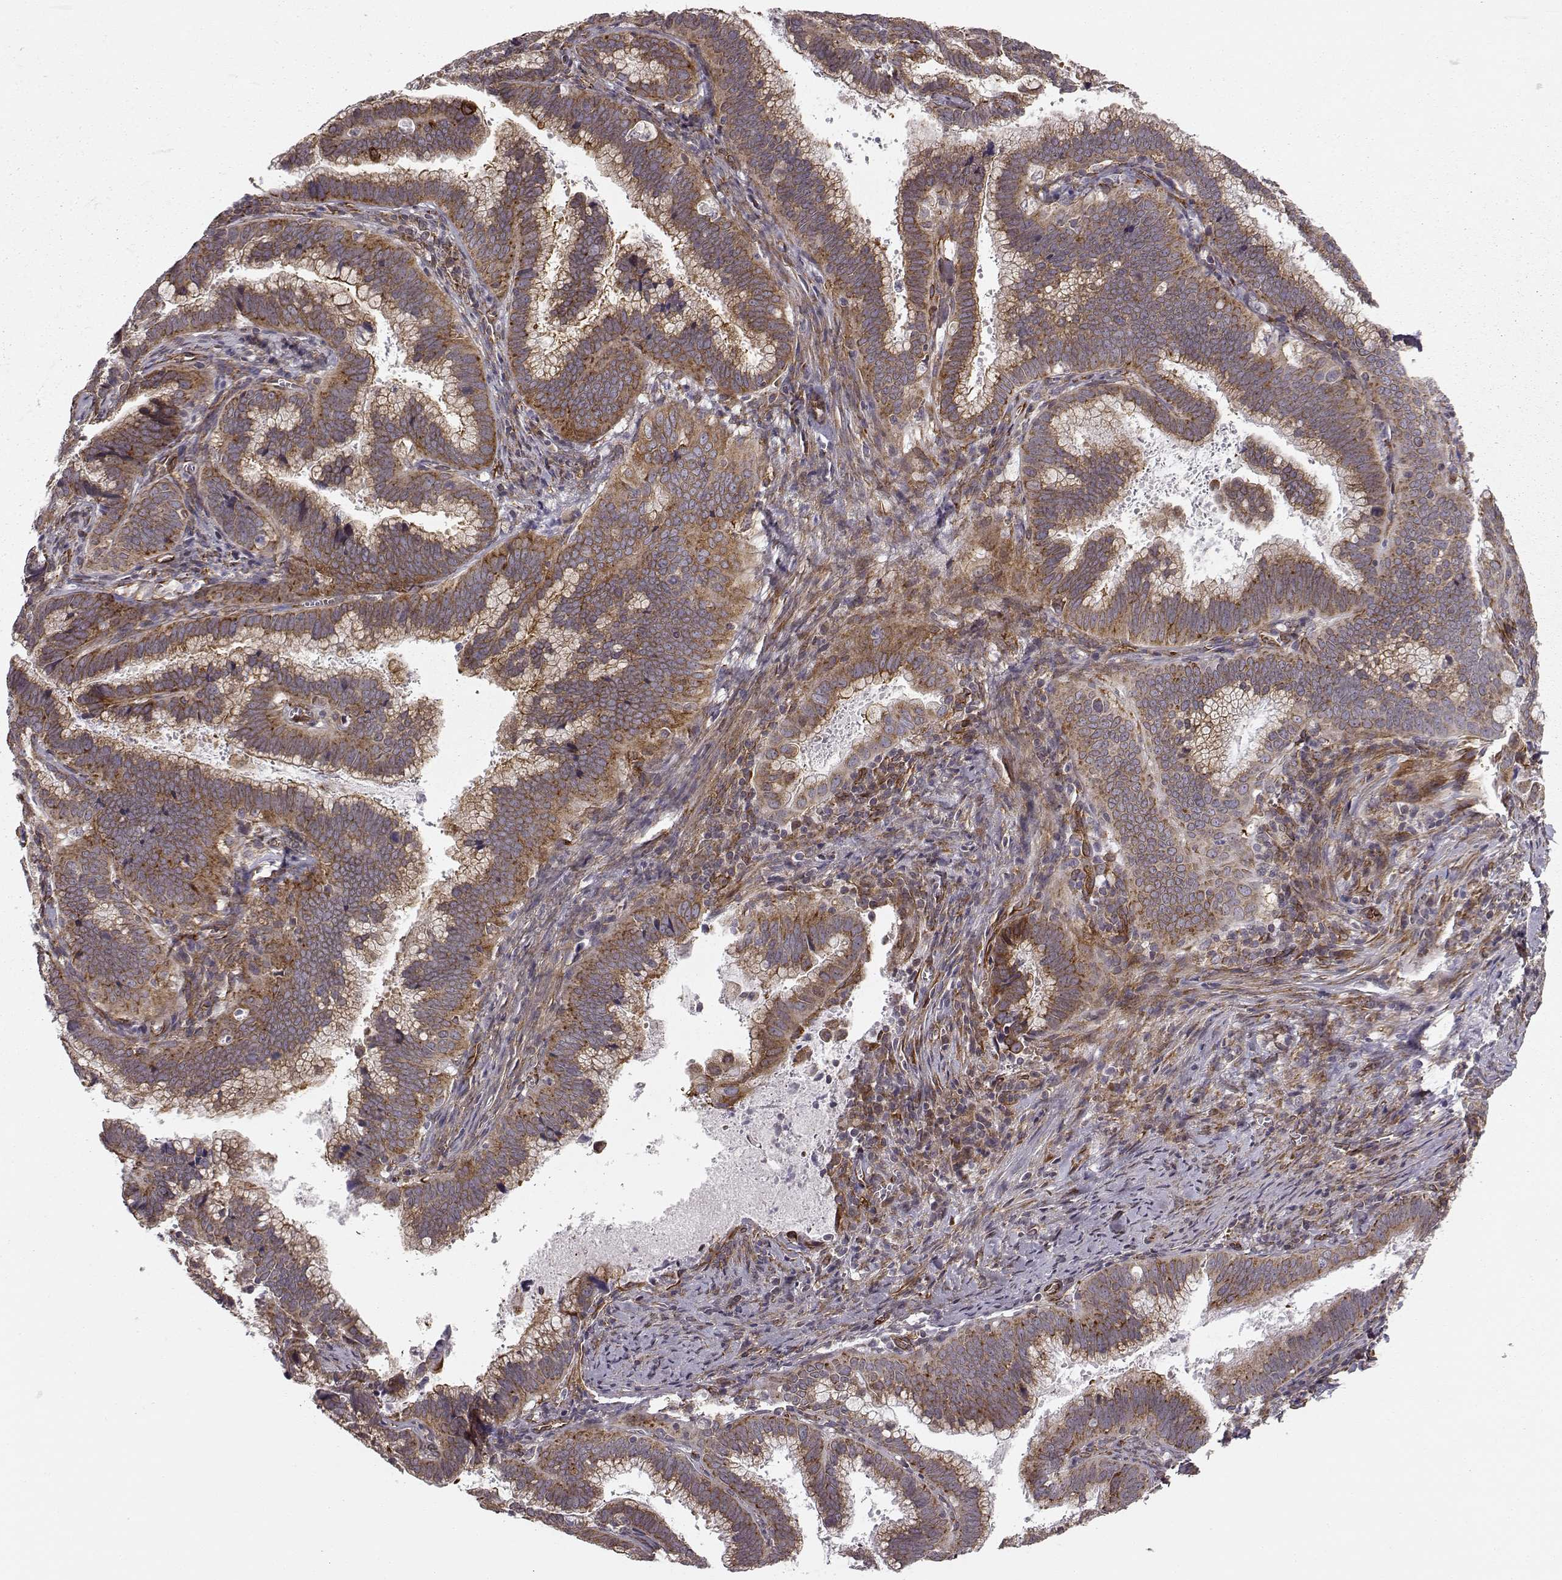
{"staining": {"intensity": "strong", "quantity": "<25%", "location": "cytoplasmic/membranous"}, "tissue": "cervical cancer", "cell_type": "Tumor cells", "image_type": "cancer", "snomed": [{"axis": "morphology", "description": "Adenocarcinoma, NOS"}, {"axis": "topography", "description": "Cervix"}], "caption": "A histopathology image of cervical adenocarcinoma stained for a protein shows strong cytoplasmic/membranous brown staining in tumor cells.", "gene": "TMEM14A", "patient": {"sex": "female", "age": 61}}